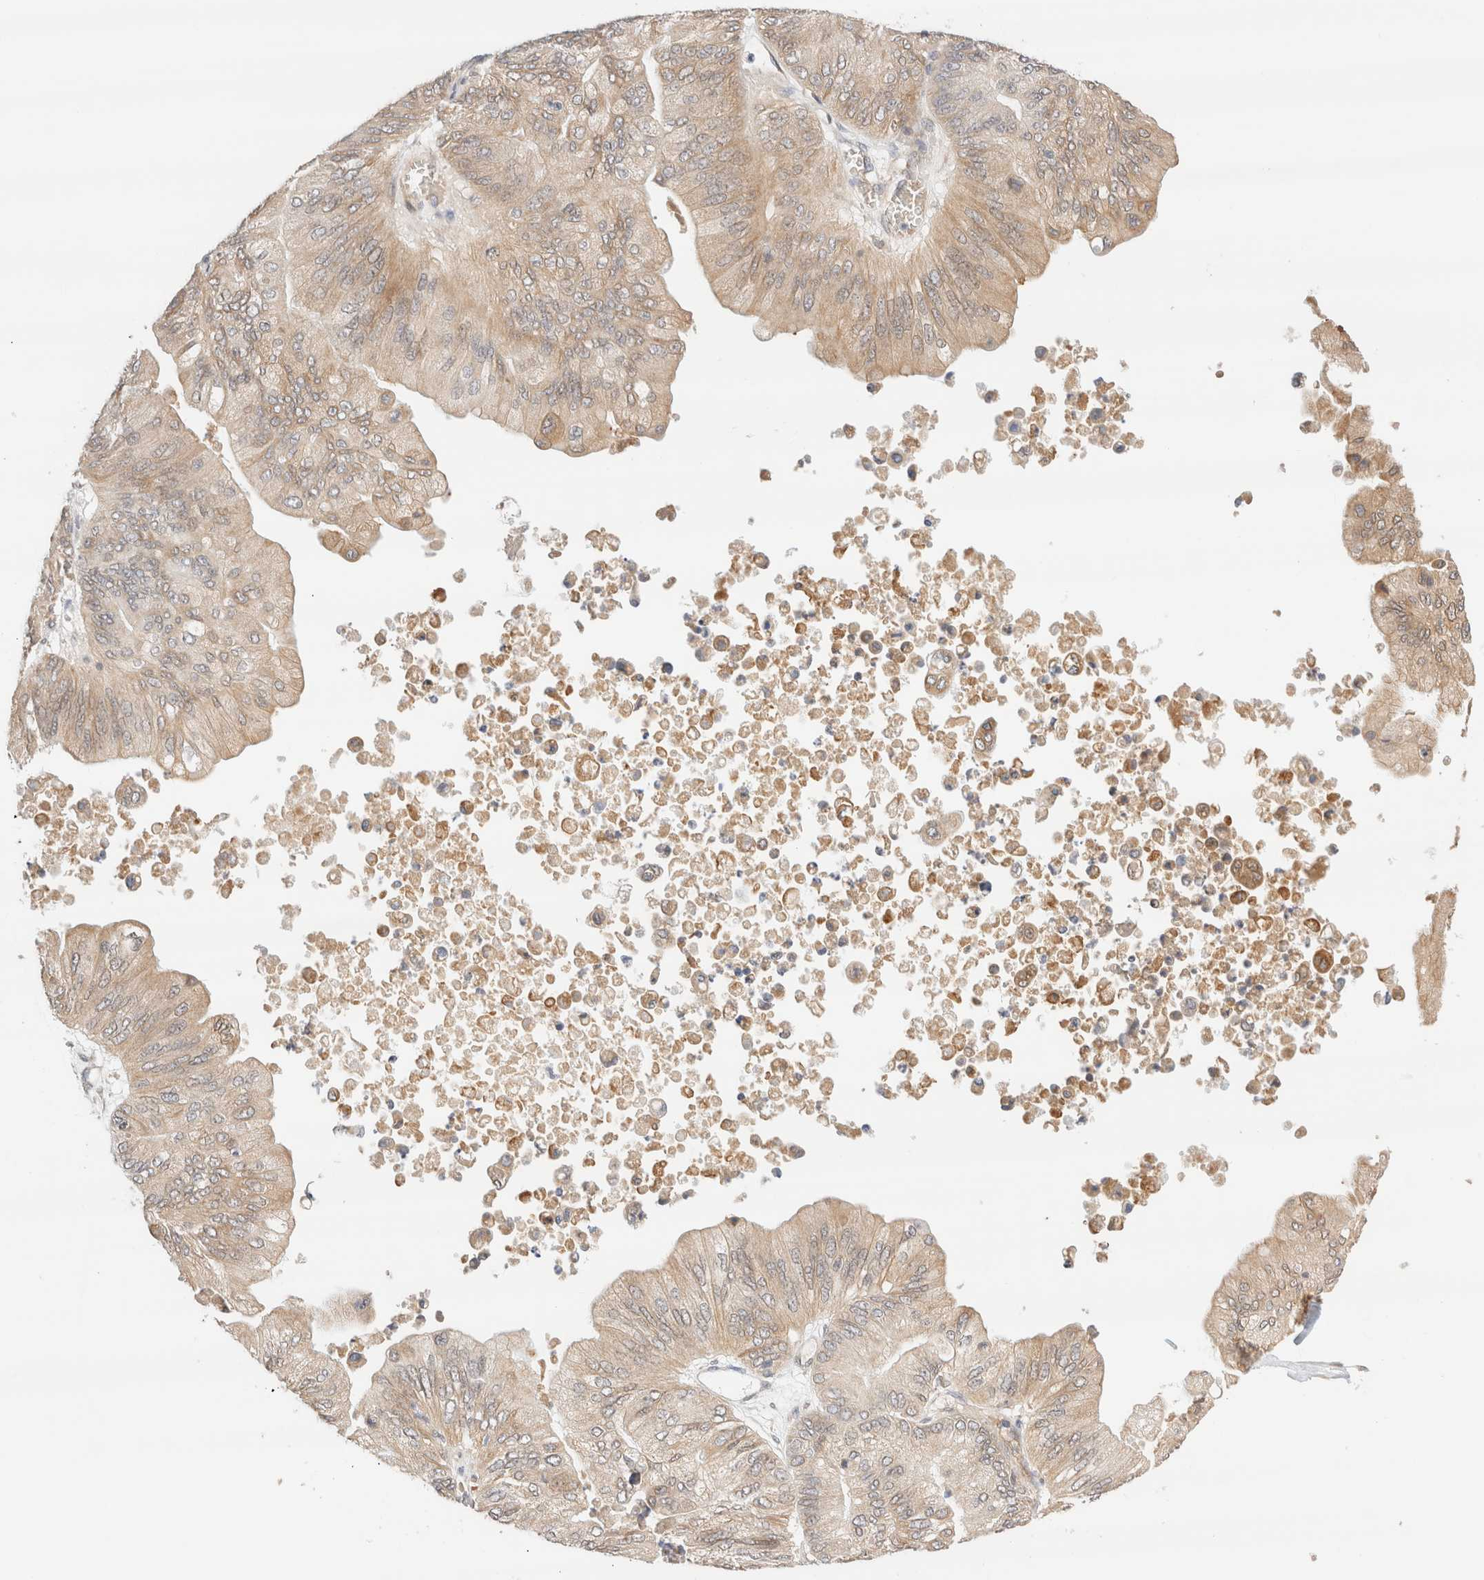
{"staining": {"intensity": "weak", "quantity": ">75%", "location": "cytoplasmic/membranous"}, "tissue": "ovarian cancer", "cell_type": "Tumor cells", "image_type": "cancer", "snomed": [{"axis": "morphology", "description": "Cystadenocarcinoma, mucinous, NOS"}, {"axis": "topography", "description": "Ovary"}], "caption": "This histopathology image exhibits immunohistochemistry (IHC) staining of human mucinous cystadenocarcinoma (ovarian), with low weak cytoplasmic/membranous positivity in about >75% of tumor cells.", "gene": "SYVN1", "patient": {"sex": "female", "age": 61}}